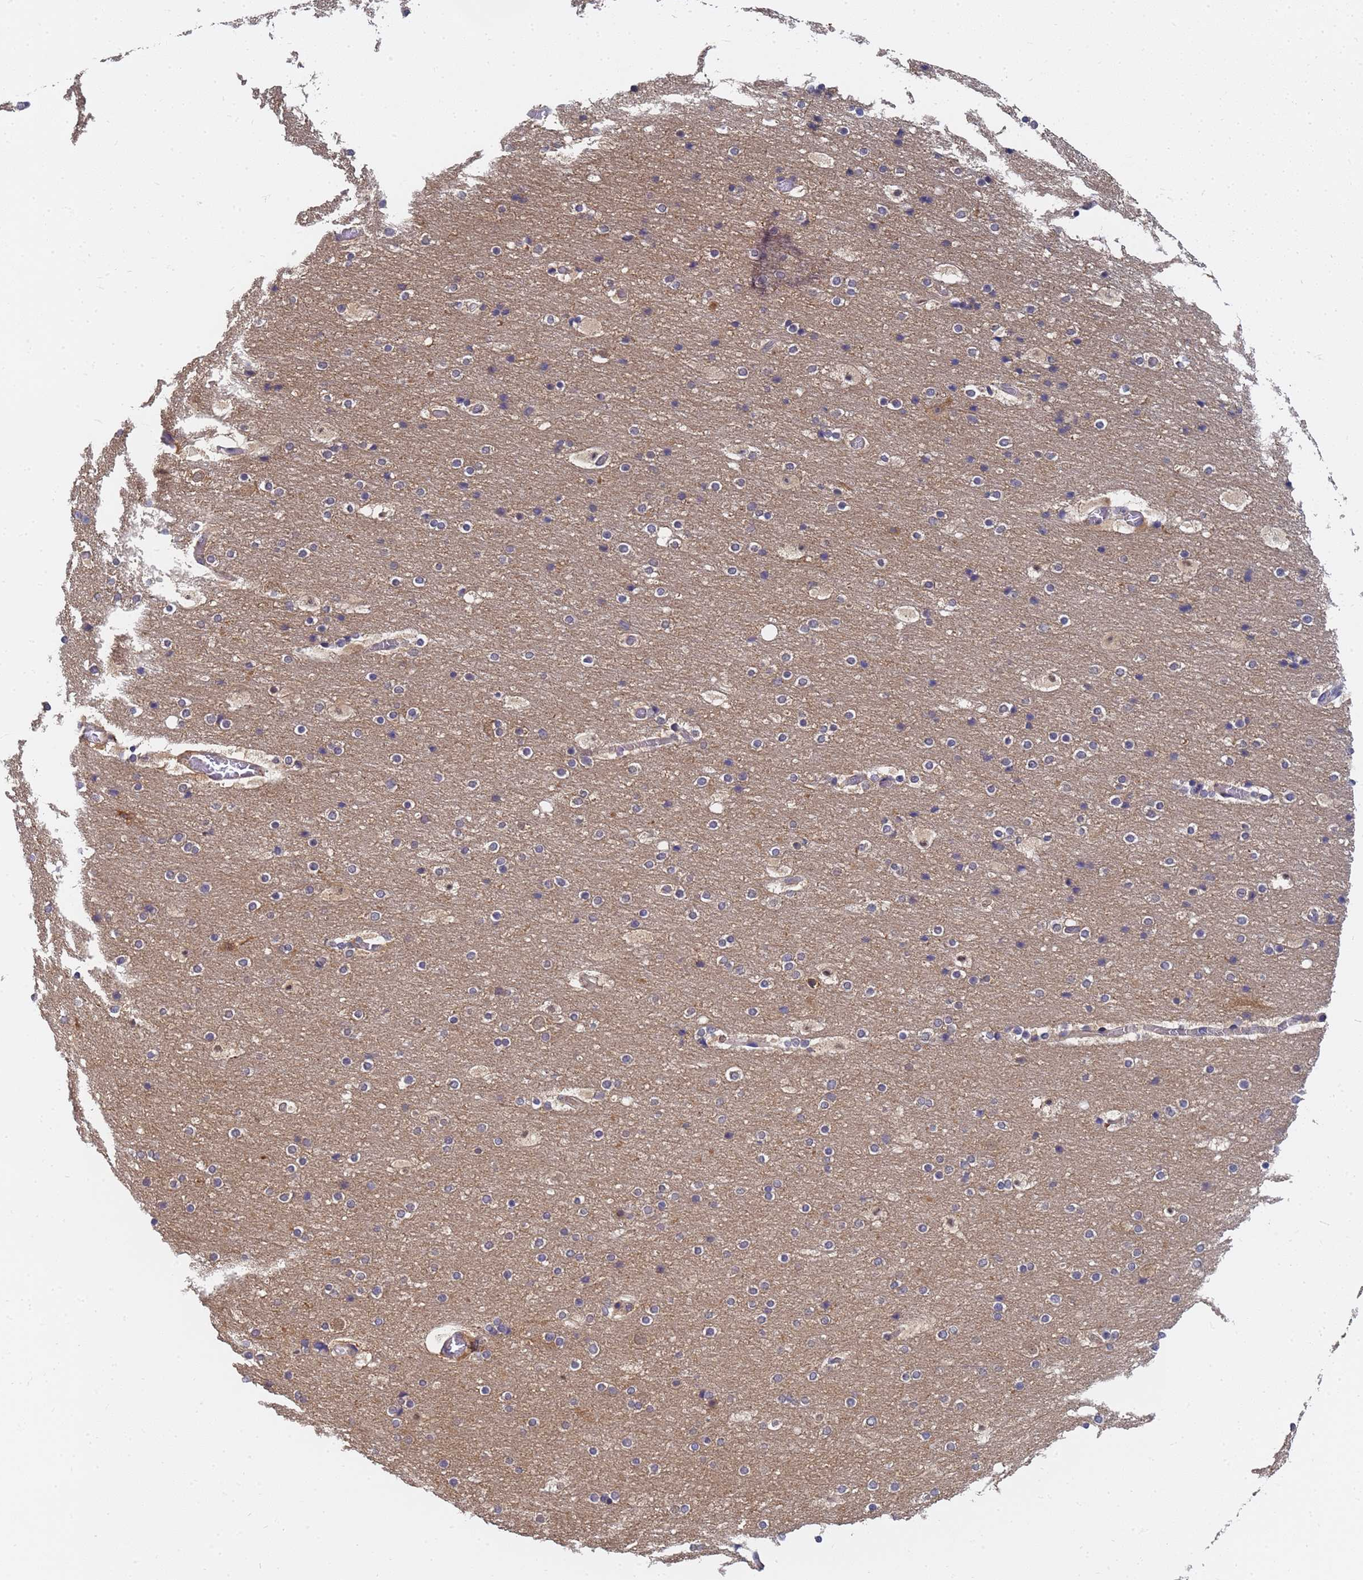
{"staining": {"intensity": "weak", "quantity": "25%-75%", "location": "cytoplasmic/membranous"}, "tissue": "cerebral cortex", "cell_type": "Endothelial cells", "image_type": "normal", "snomed": [{"axis": "morphology", "description": "Normal tissue, NOS"}, {"axis": "topography", "description": "Cerebral cortex"}], "caption": "Immunohistochemistry (IHC) staining of benign cerebral cortex, which demonstrates low levels of weak cytoplasmic/membranous staining in about 25%-75% of endothelial cells indicating weak cytoplasmic/membranous protein expression. The staining was performed using DAB (brown) for protein detection and nuclei were counterstained in hematoxylin (blue).", "gene": "ALS2CL", "patient": {"sex": "male", "age": 57}}